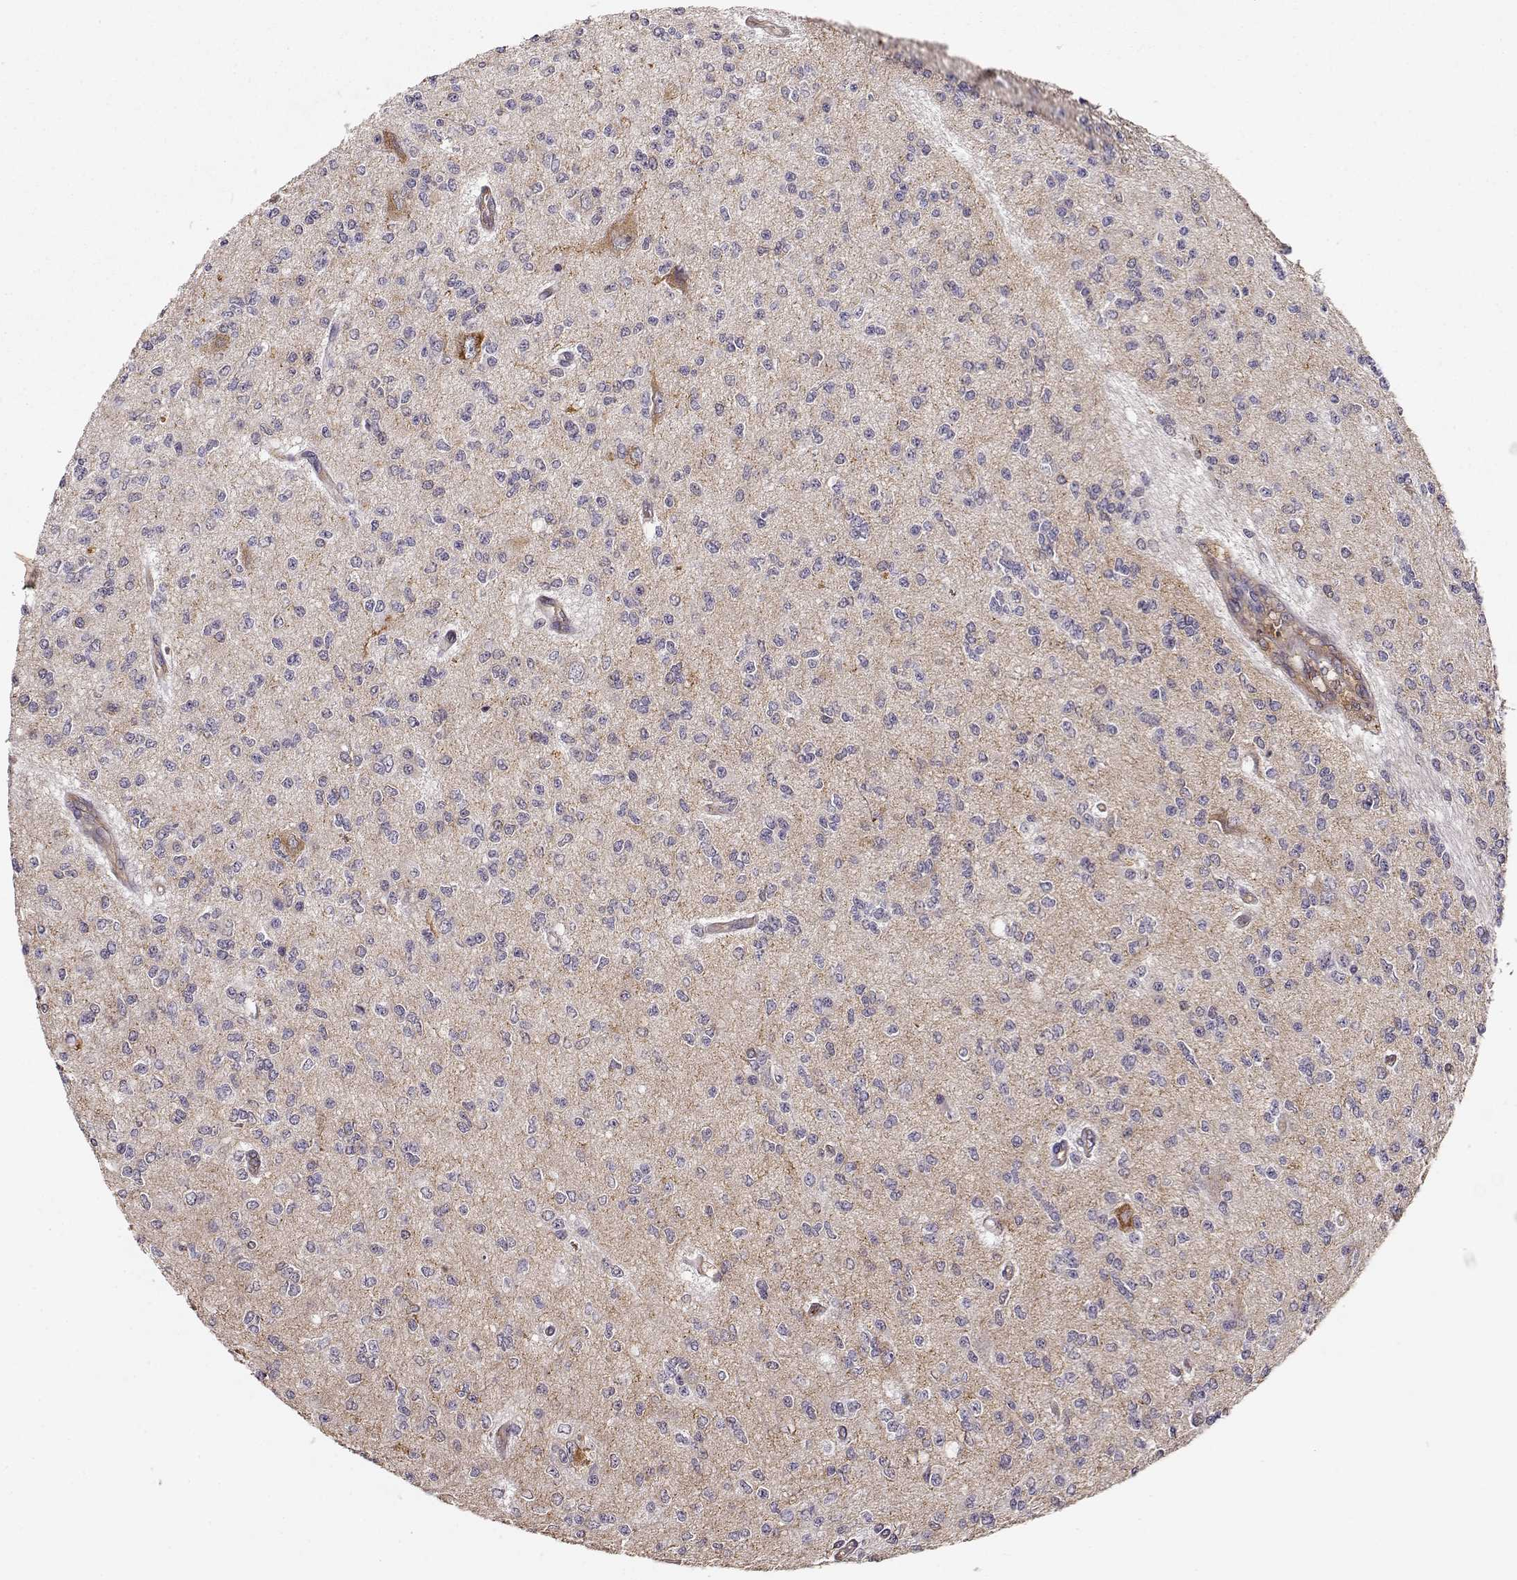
{"staining": {"intensity": "weak", "quantity": ">75%", "location": "cytoplasmic/membranous"}, "tissue": "glioma", "cell_type": "Tumor cells", "image_type": "cancer", "snomed": [{"axis": "morphology", "description": "Glioma, malignant, Low grade"}, {"axis": "topography", "description": "Brain"}], "caption": "Immunohistochemistry staining of malignant glioma (low-grade), which displays low levels of weak cytoplasmic/membranous expression in approximately >75% of tumor cells indicating weak cytoplasmic/membranous protein expression. The staining was performed using DAB (3,3'-diaminobenzidine) (brown) for protein detection and nuclei were counterstained in hematoxylin (blue).", "gene": "ARHGEF2", "patient": {"sex": "male", "age": 67}}